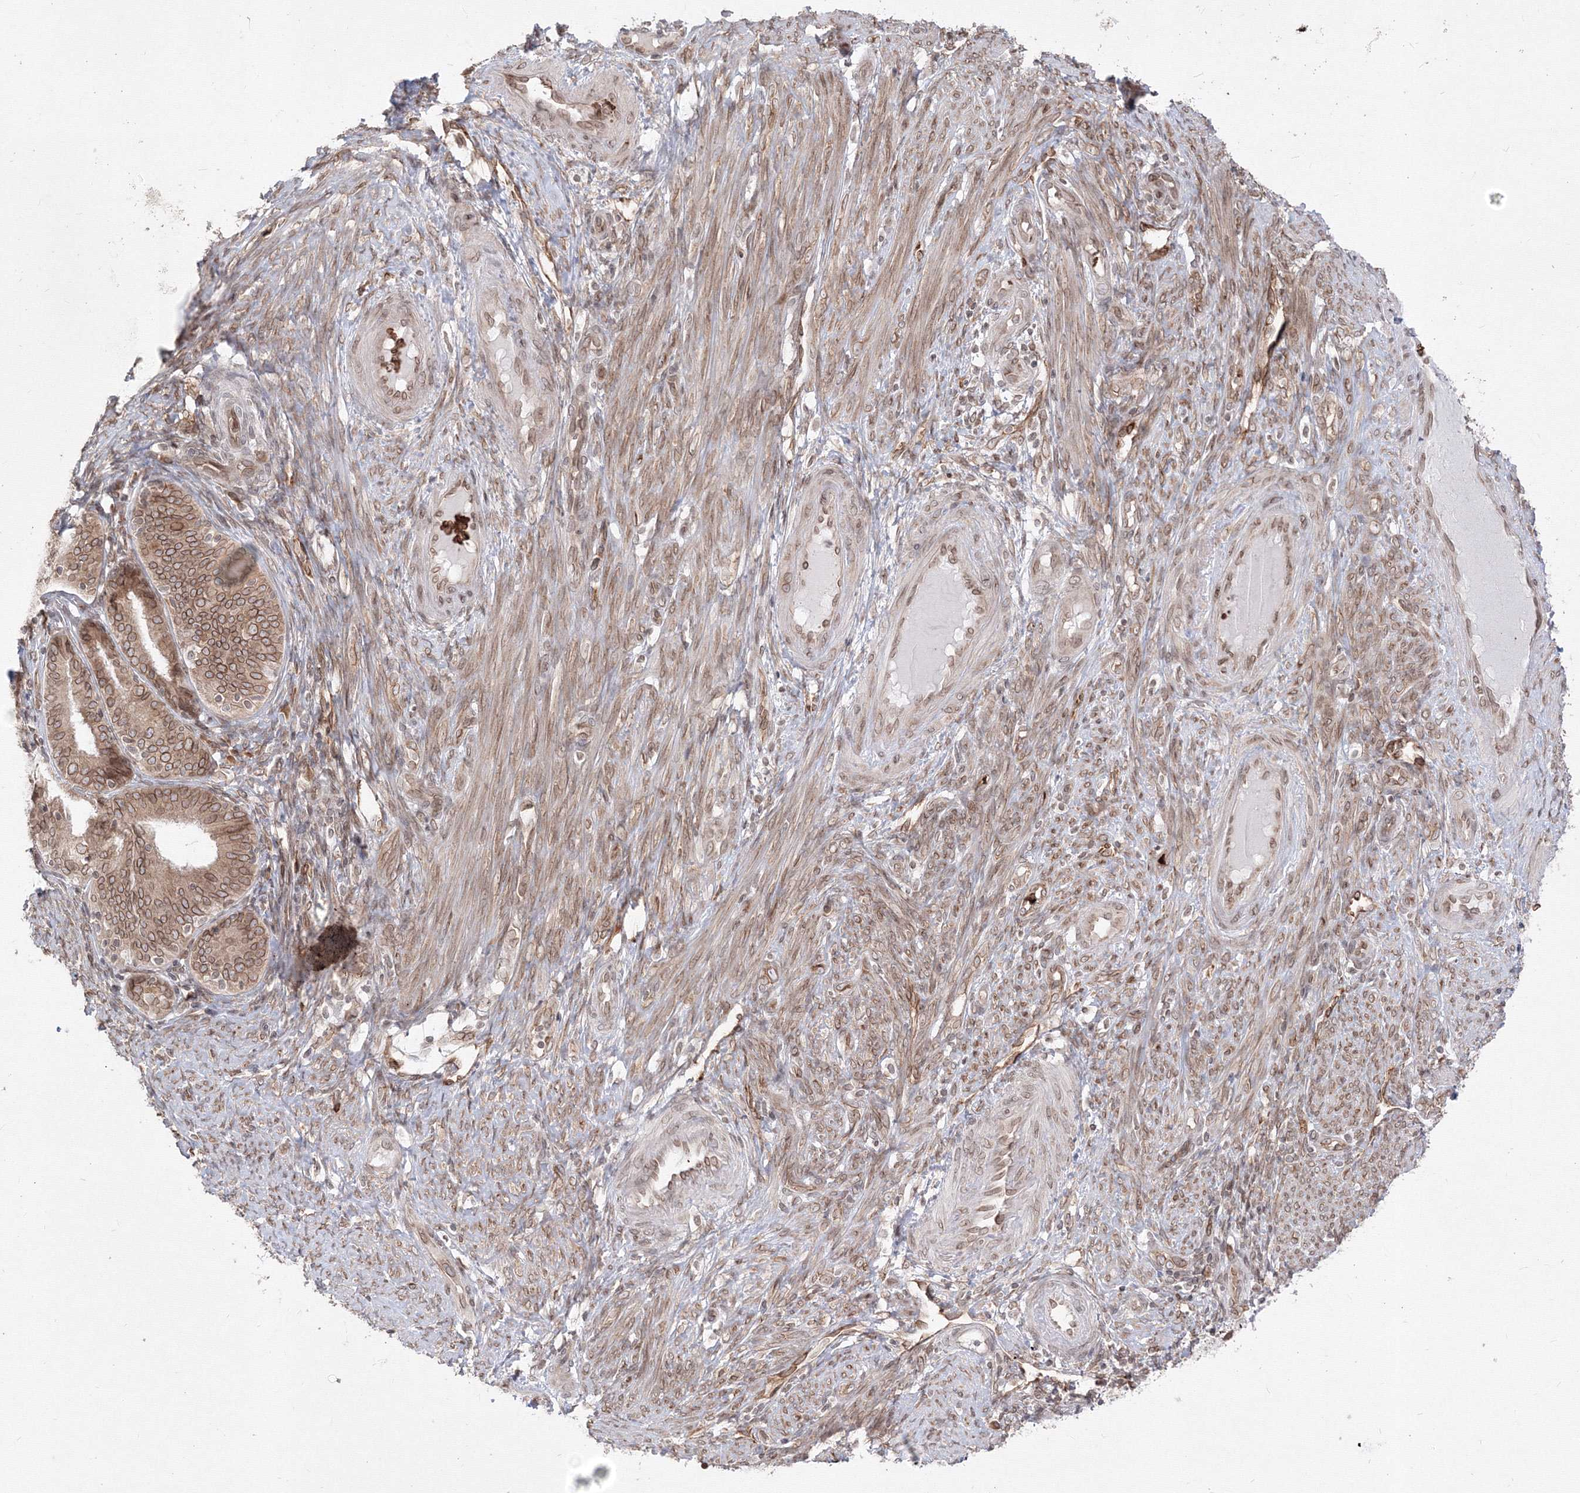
{"staining": {"intensity": "moderate", "quantity": ">75%", "location": "cytoplasmic/membranous,nuclear"}, "tissue": "endometrial cancer", "cell_type": "Tumor cells", "image_type": "cancer", "snomed": [{"axis": "morphology", "description": "Adenocarcinoma, NOS"}, {"axis": "topography", "description": "Endometrium"}], "caption": "Protein expression analysis of adenocarcinoma (endometrial) displays moderate cytoplasmic/membranous and nuclear positivity in approximately >75% of tumor cells. The staining was performed using DAB, with brown indicating positive protein expression. Nuclei are stained blue with hematoxylin.", "gene": "DNAJB2", "patient": {"sex": "female", "age": 51}}